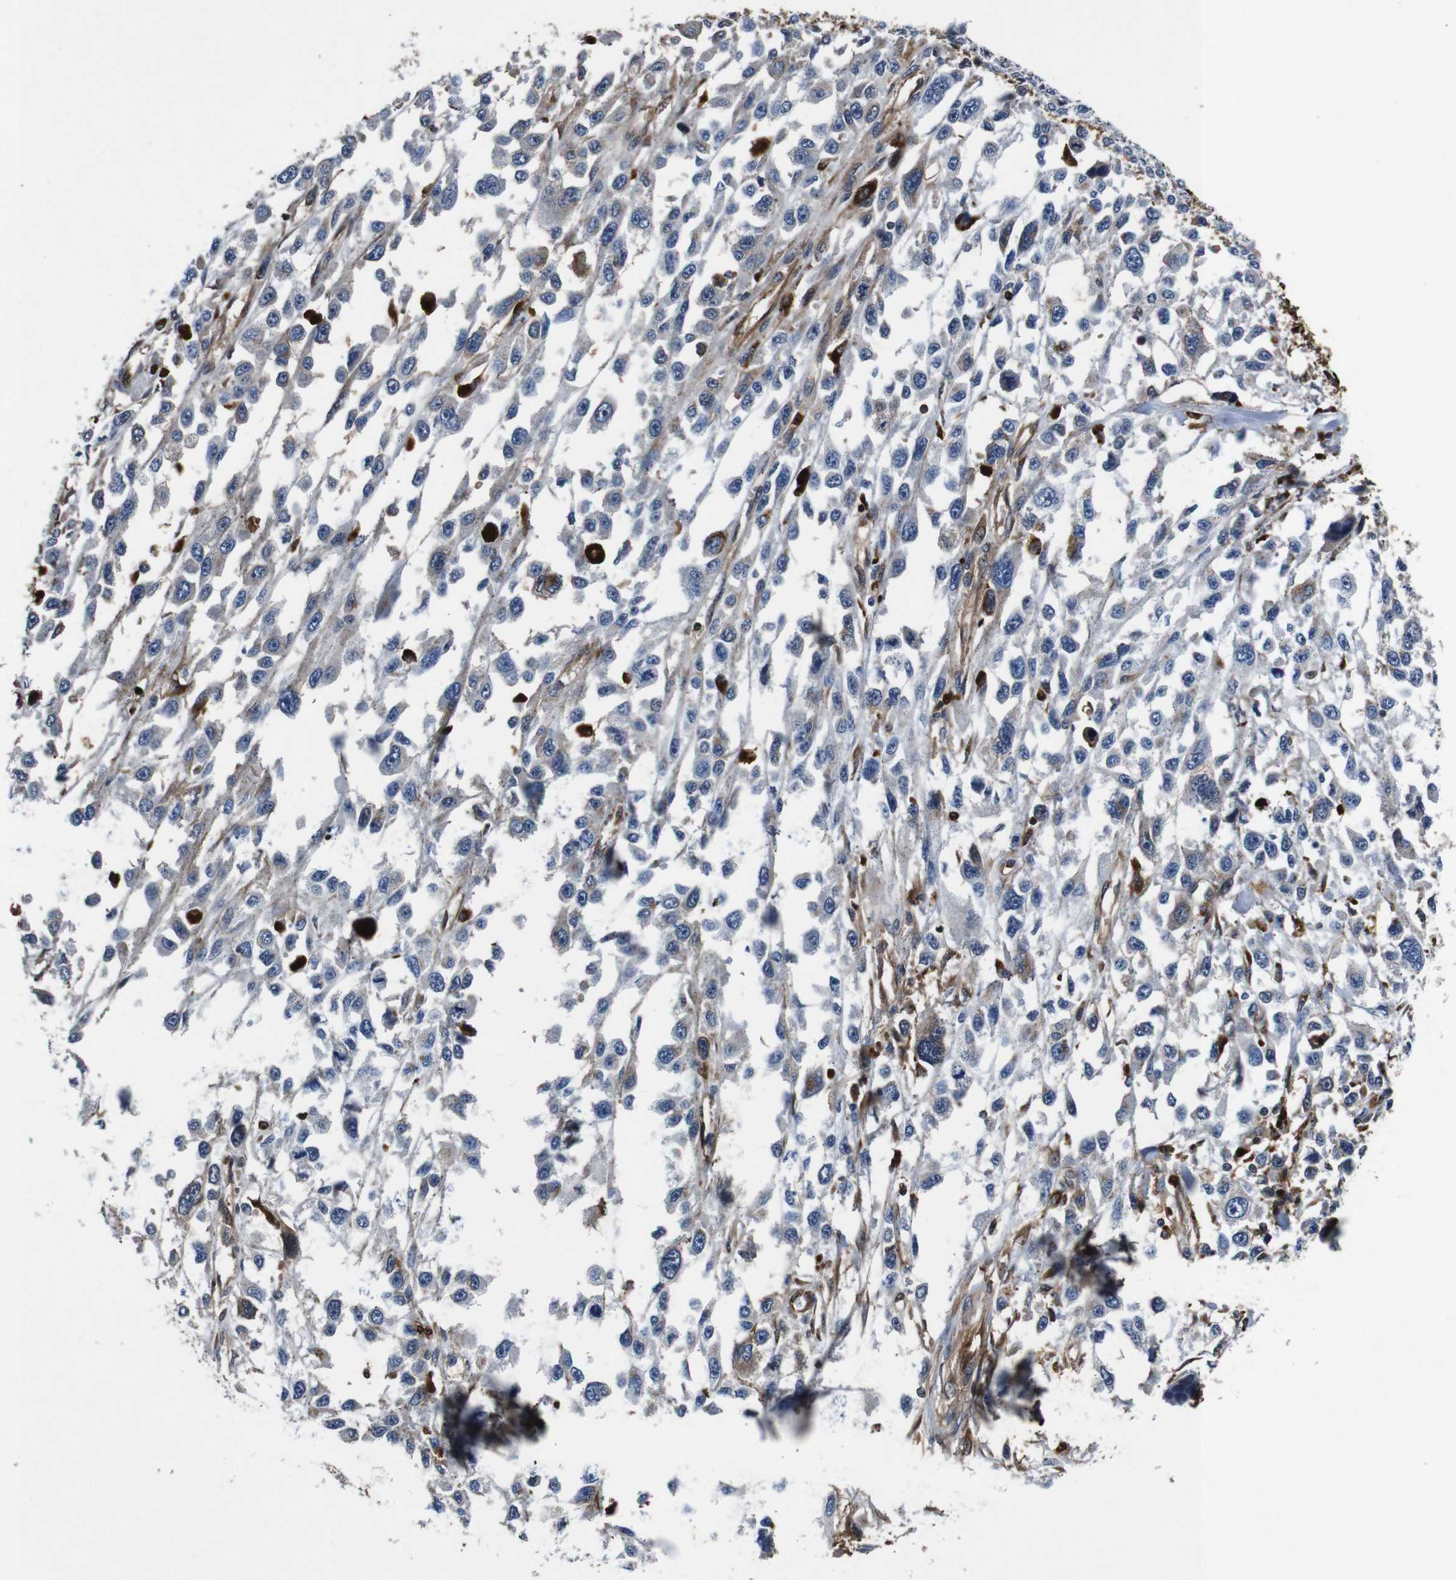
{"staining": {"intensity": "negative", "quantity": "none", "location": "none"}, "tissue": "melanoma", "cell_type": "Tumor cells", "image_type": "cancer", "snomed": [{"axis": "morphology", "description": "Malignant melanoma, Metastatic site"}, {"axis": "topography", "description": "Lymph node"}], "caption": "Human melanoma stained for a protein using immunohistochemistry (IHC) exhibits no expression in tumor cells.", "gene": "ANXA1", "patient": {"sex": "male", "age": 59}}